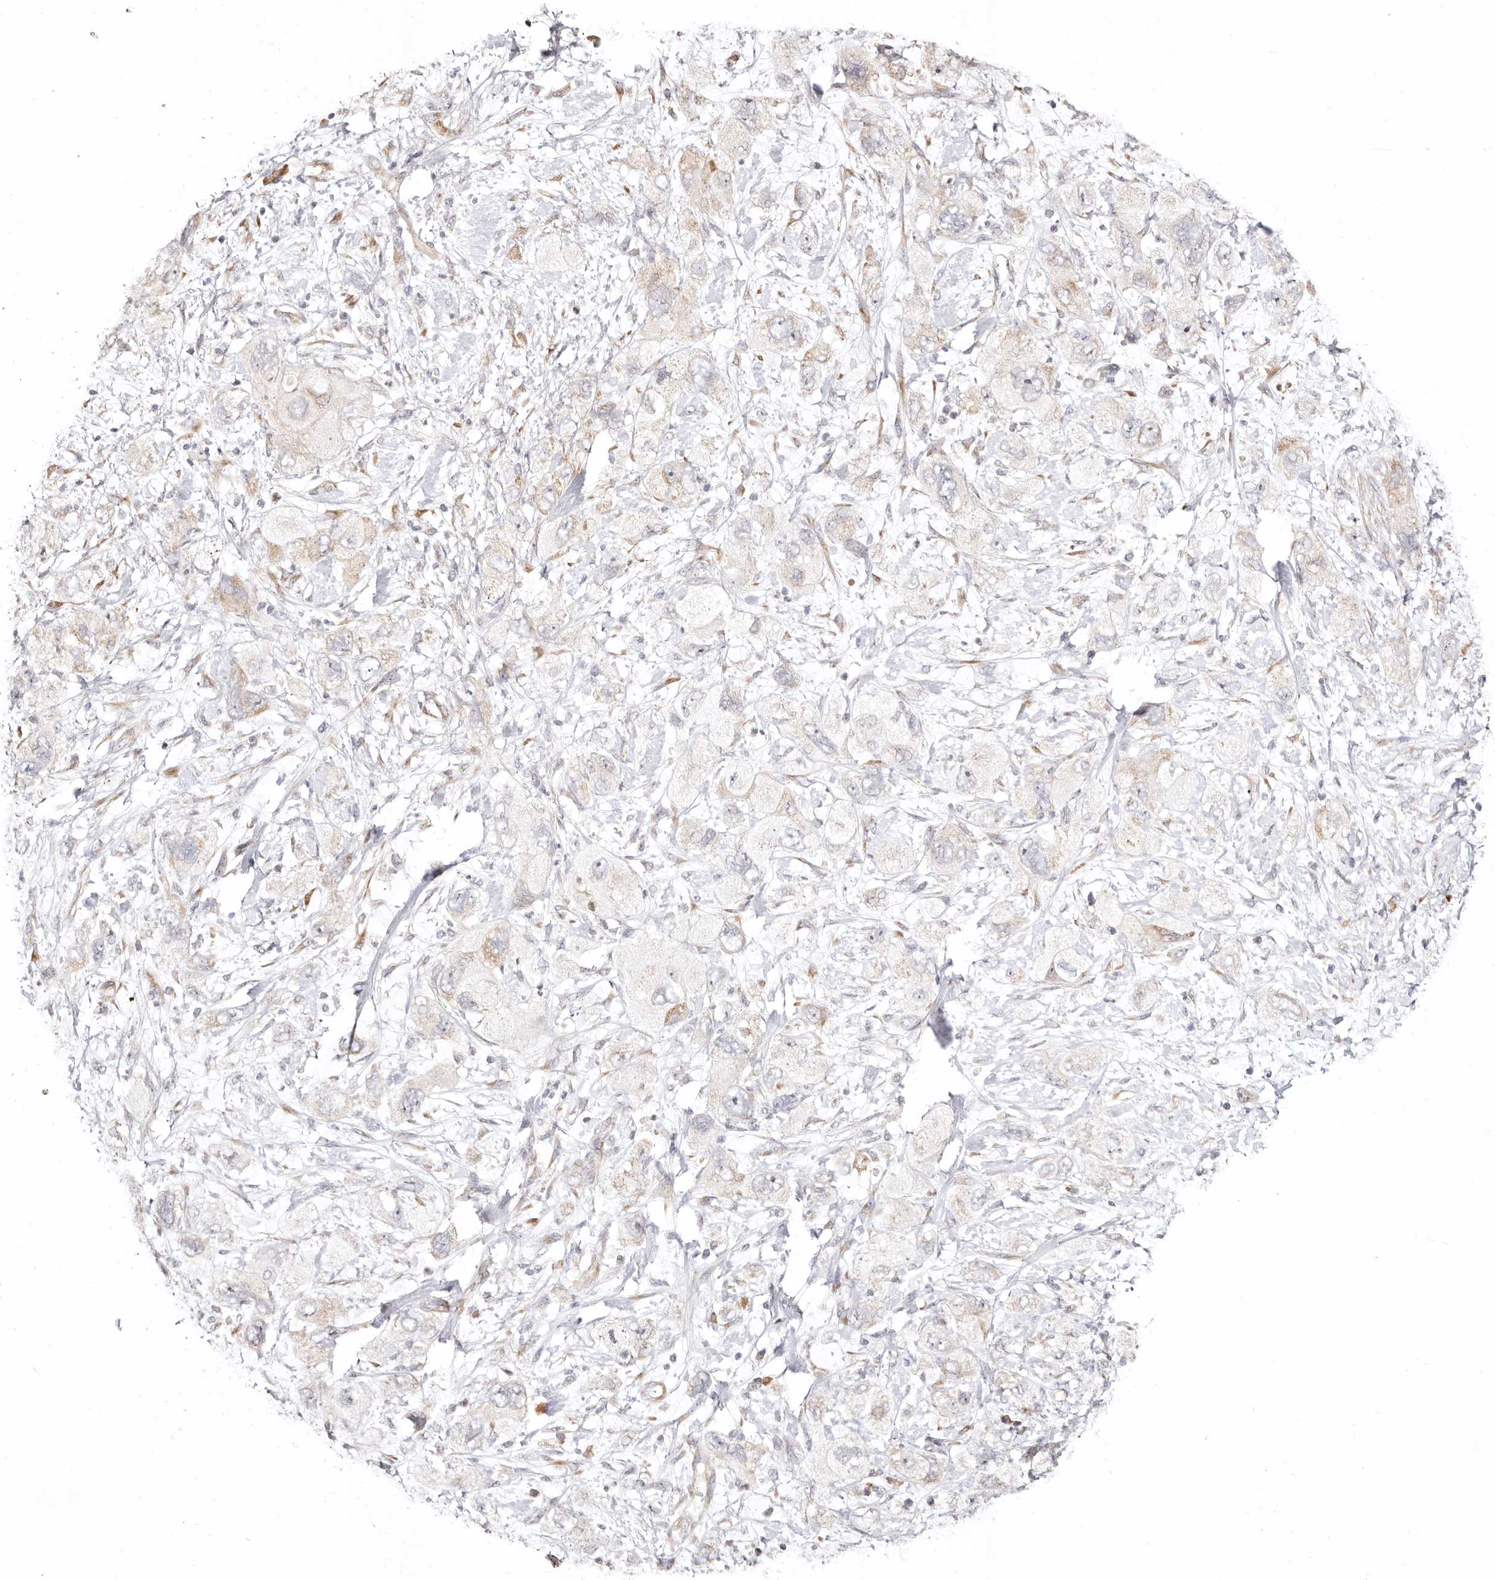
{"staining": {"intensity": "weak", "quantity": "<25%", "location": "cytoplasmic/membranous"}, "tissue": "pancreatic cancer", "cell_type": "Tumor cells", "image_type": "cancer", "snomed": [{"axis": "morphology", "description": "Adenocarcinoma, NOS"}, {"axis": "topography", "description": "Pancreas"}], "caption": "A micrograph of adenocarcinoma (pancreatic) stained for a protein reveals no brown staining in tumor cells.", "gene": "BCL2L15", "patient": {"sex": "female", "age": 73}}